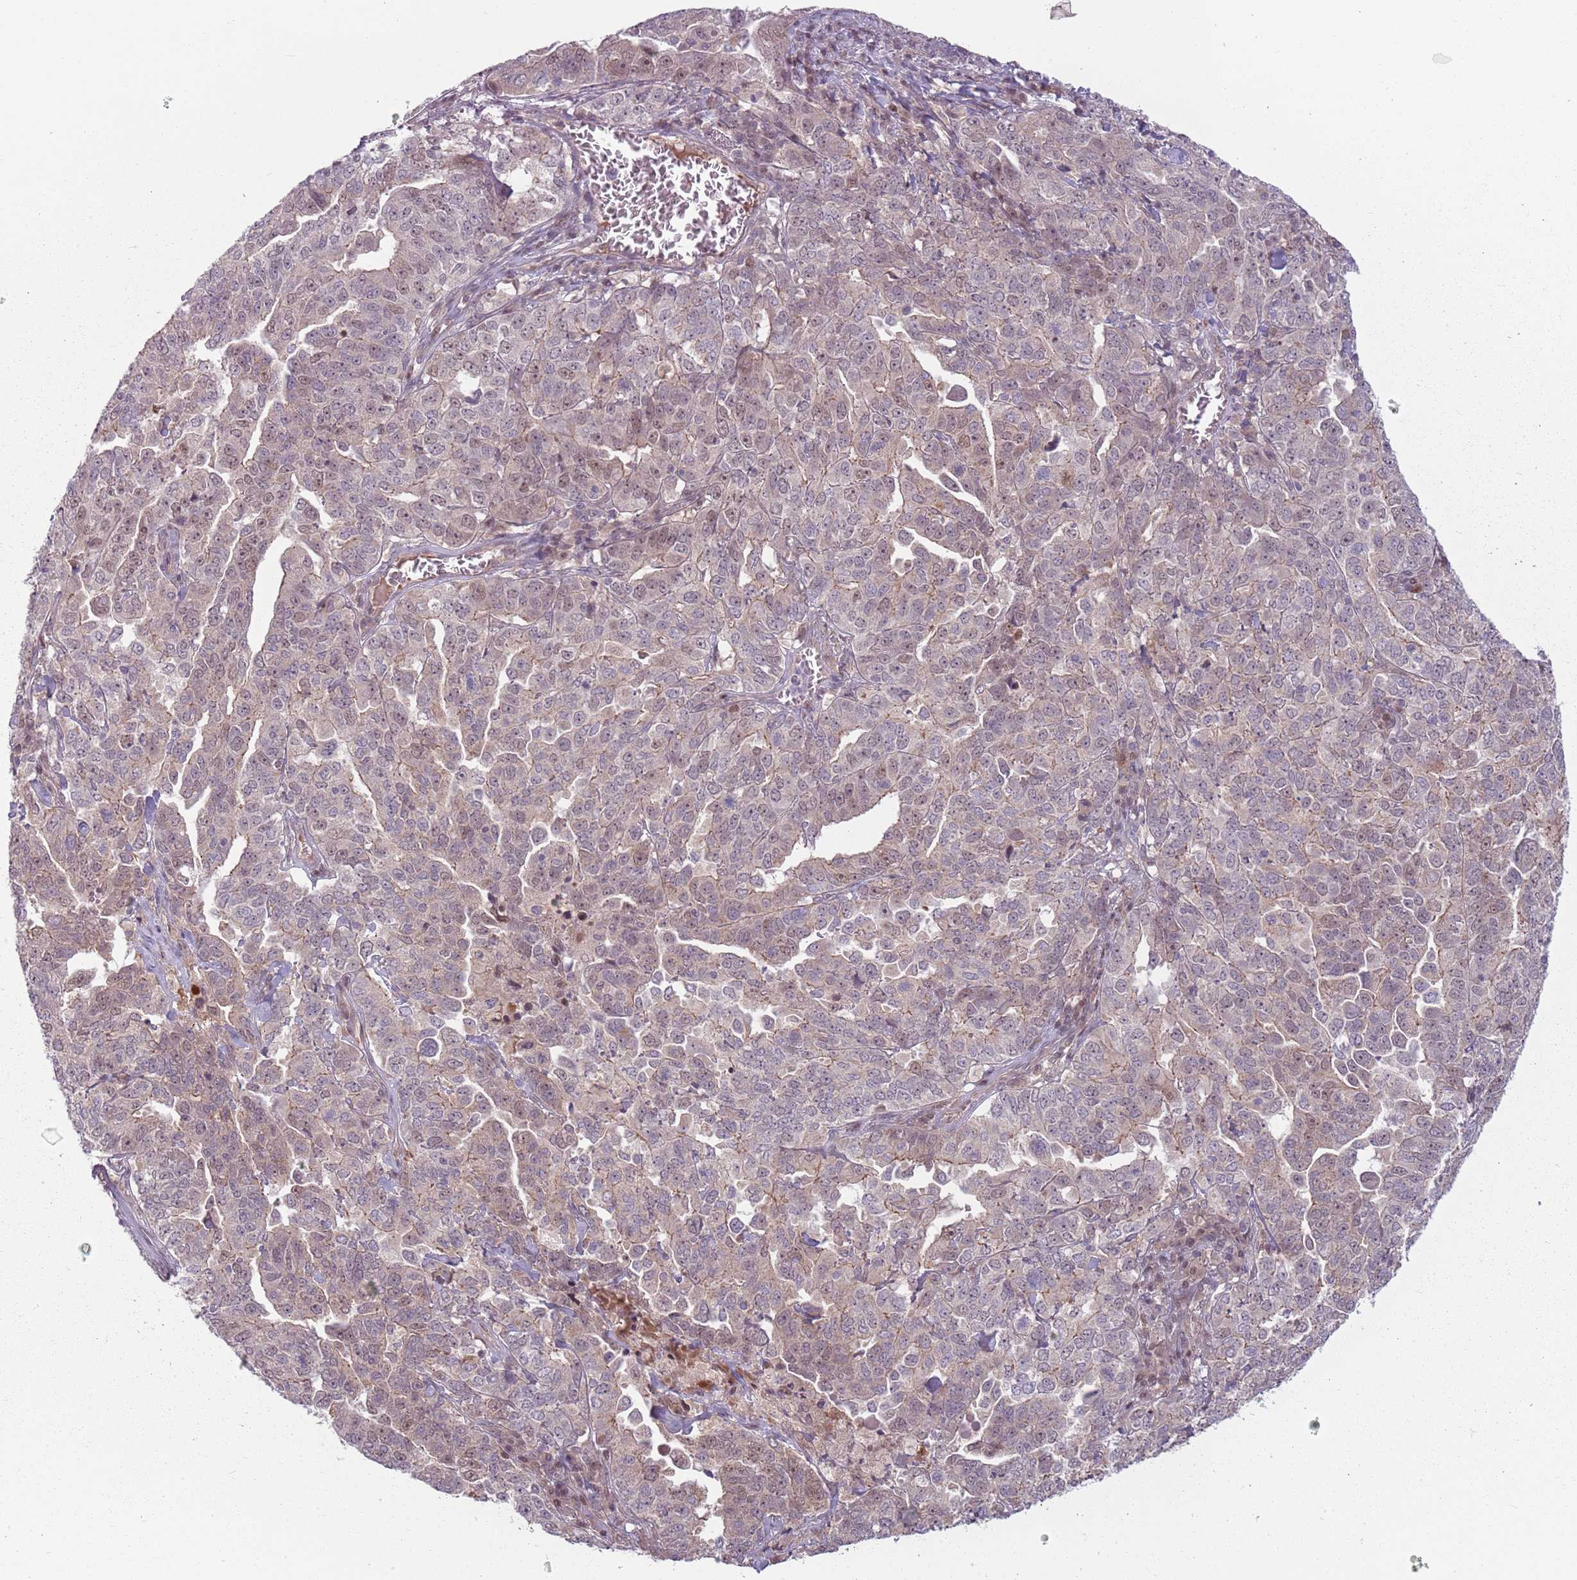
{"staining": {"intensity": "weak", "quantity": "25%-75%", "location": "cytoplasmic/membranous,nuclear"}, "tissue": "ovarian cancer", "cell_type": "Tumor cells", "image_type": "cancer", "snomed": [{"axis": "morphology", "description": "Carcinoma, endometroid"}, {"axis": "topography", "description": "Ovary"}], "caption": "Endometroid carcinoma (ovarian) stained for a protein reveals weak cytoplasmic/membranous and nuclear positivity in tumor cells. (DAB IHC, brown staining for protein, blue staining for nuclei).", "gene": "ADGRG1", "patient": {"sex": "female", "age": 62}}